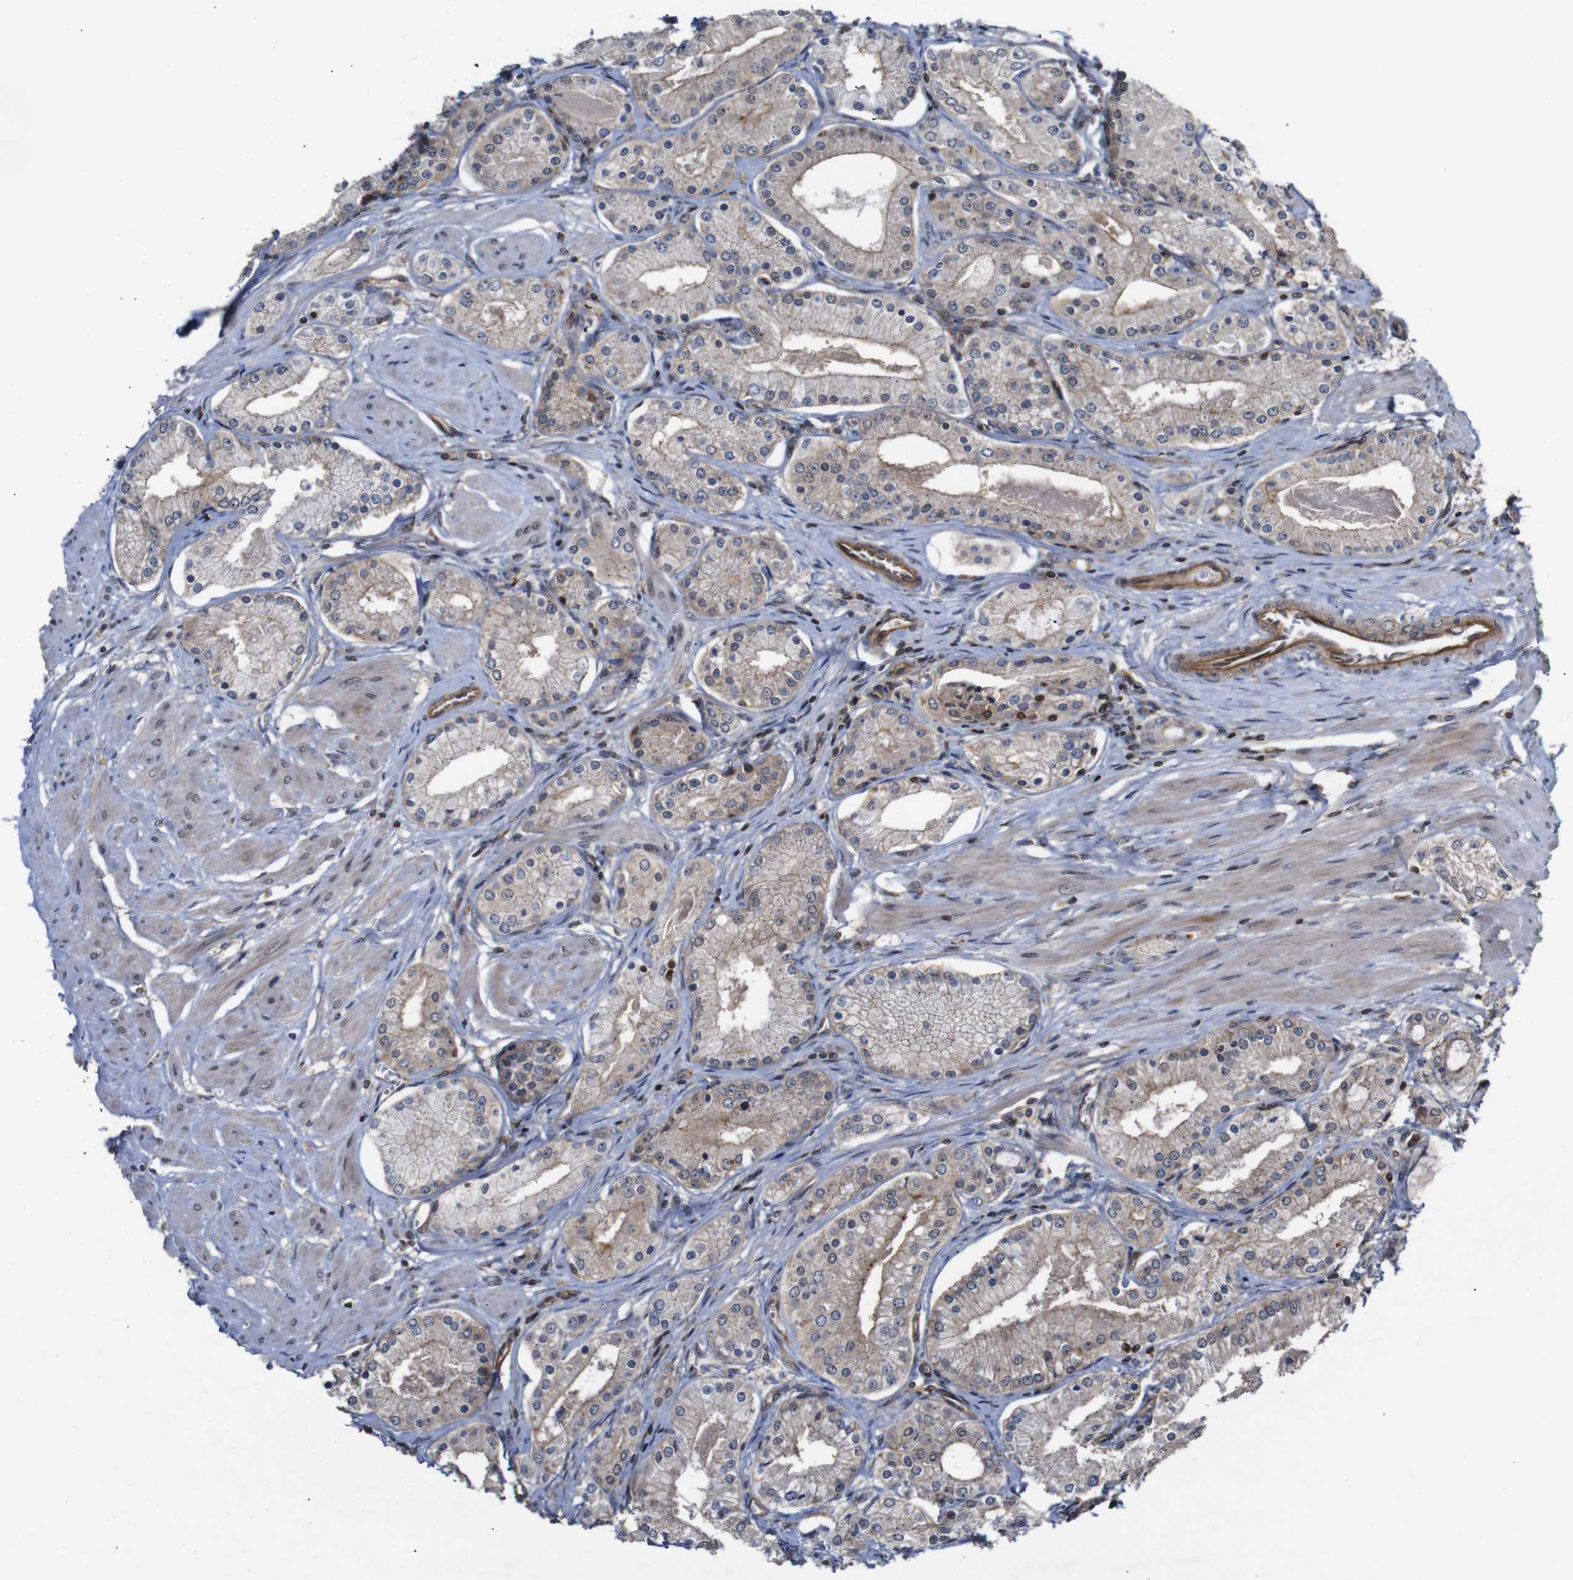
{"staining": {"intensity": "weak", "quantity": "25%-75%", "location": "cytoplasmic/membranous"}, "tissue": "prostate cancer", "cell_type": "Tumor cells", "image_type": "cancer", "snomed": [{"axis": "morphology", "description": "Adenocarcinoma, High grade"}, {"axis": "topography", "description": "Prostate"}], "caption": "DAB immunohistochemical staining of human prostate cancer shows weak cytoplasmic/membranous protein positivity in approximately 25%-75% of tumor cells.", "gene": "NANOS1", "patient": {"sex": "male", "age": 66}}